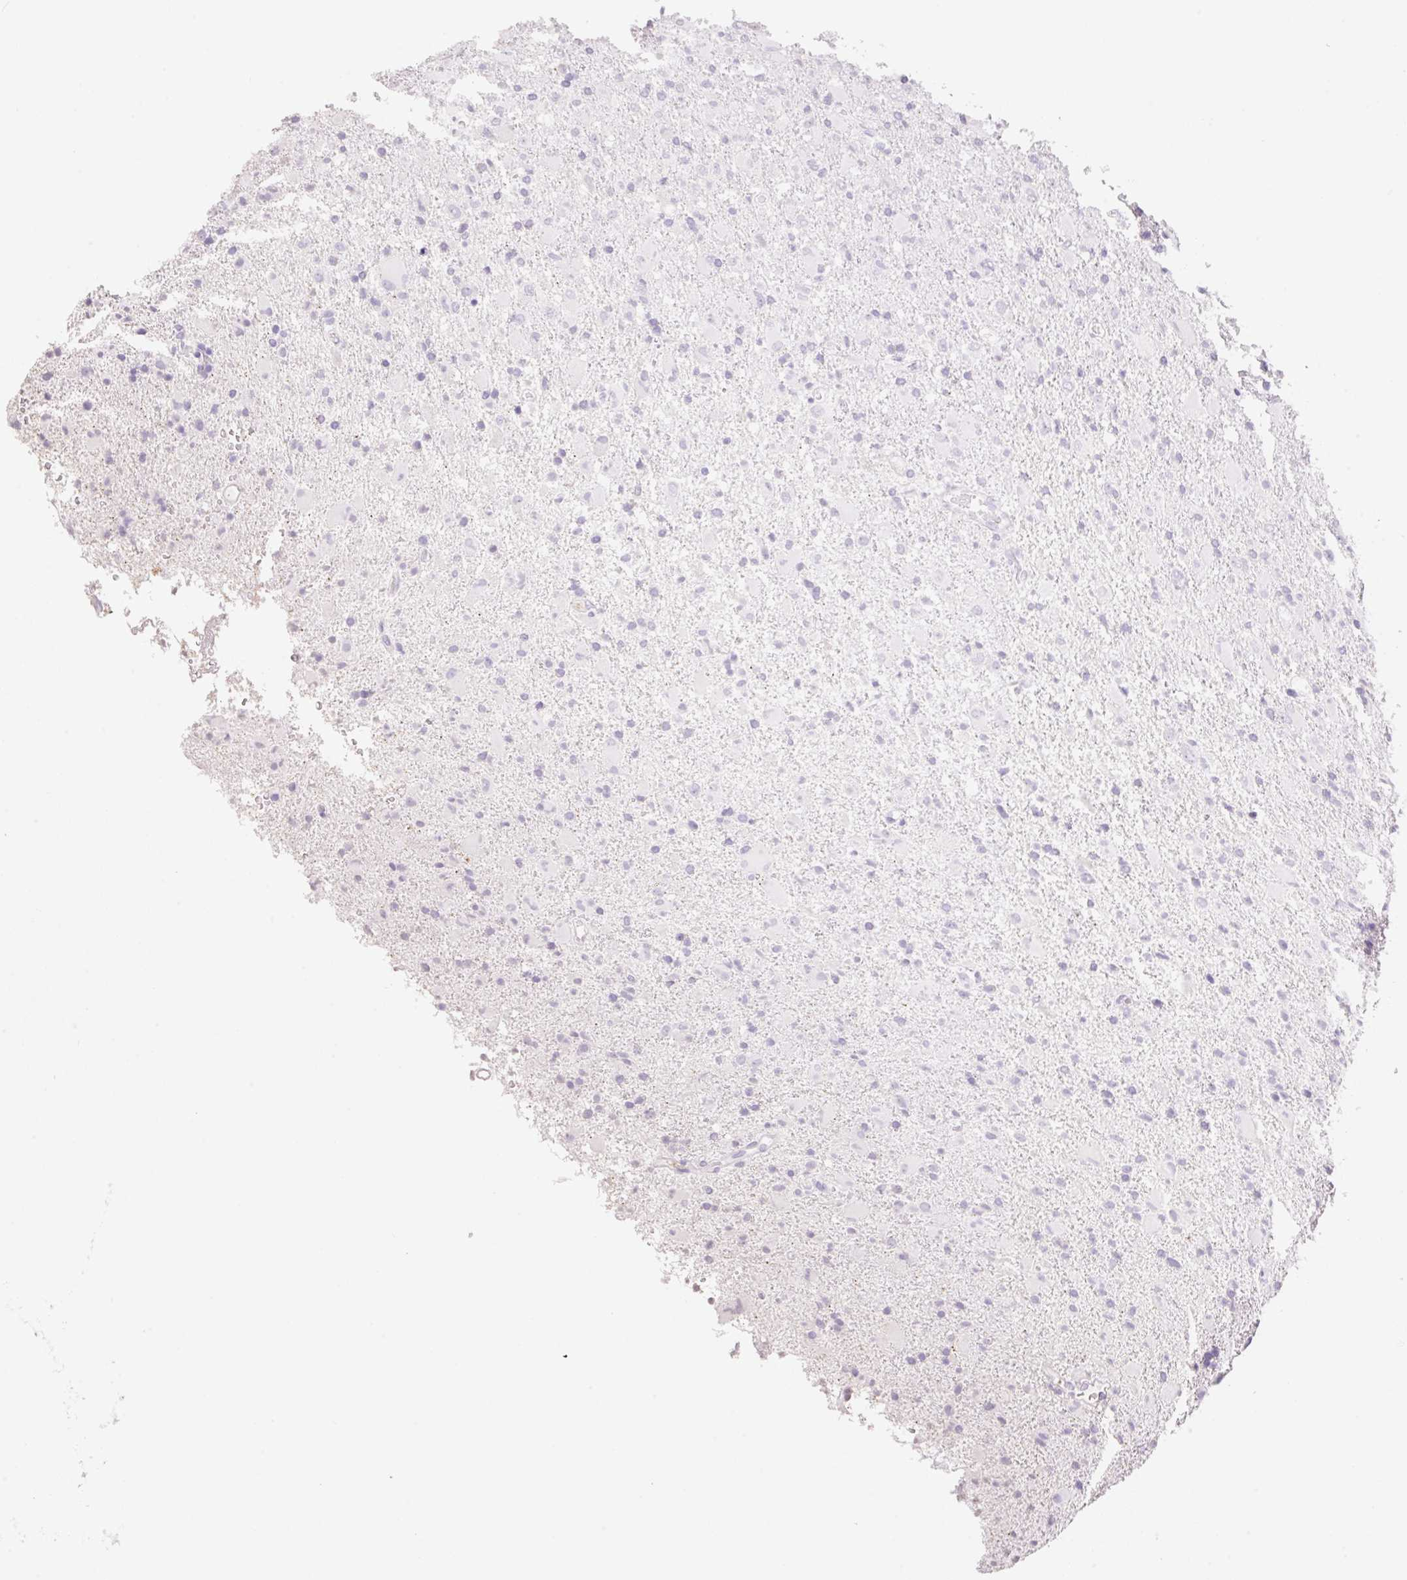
{"staining": {"intensity": "negative", "quantity": "none", "location": "none"}, "tissue": "glioma", "cell_type": "Tumor cells", "image_type": "cancer", "snomed": [{"axis": "morphology", "description": "Glioma, malignant, Low grade"}, {"axis": "topography", "description": "Brain"}], "caption": "Tumor cells show no significant protein positivity in glioma.", "gene": "HCRTR2", "patient": {"sex": "male", "age": 65}}